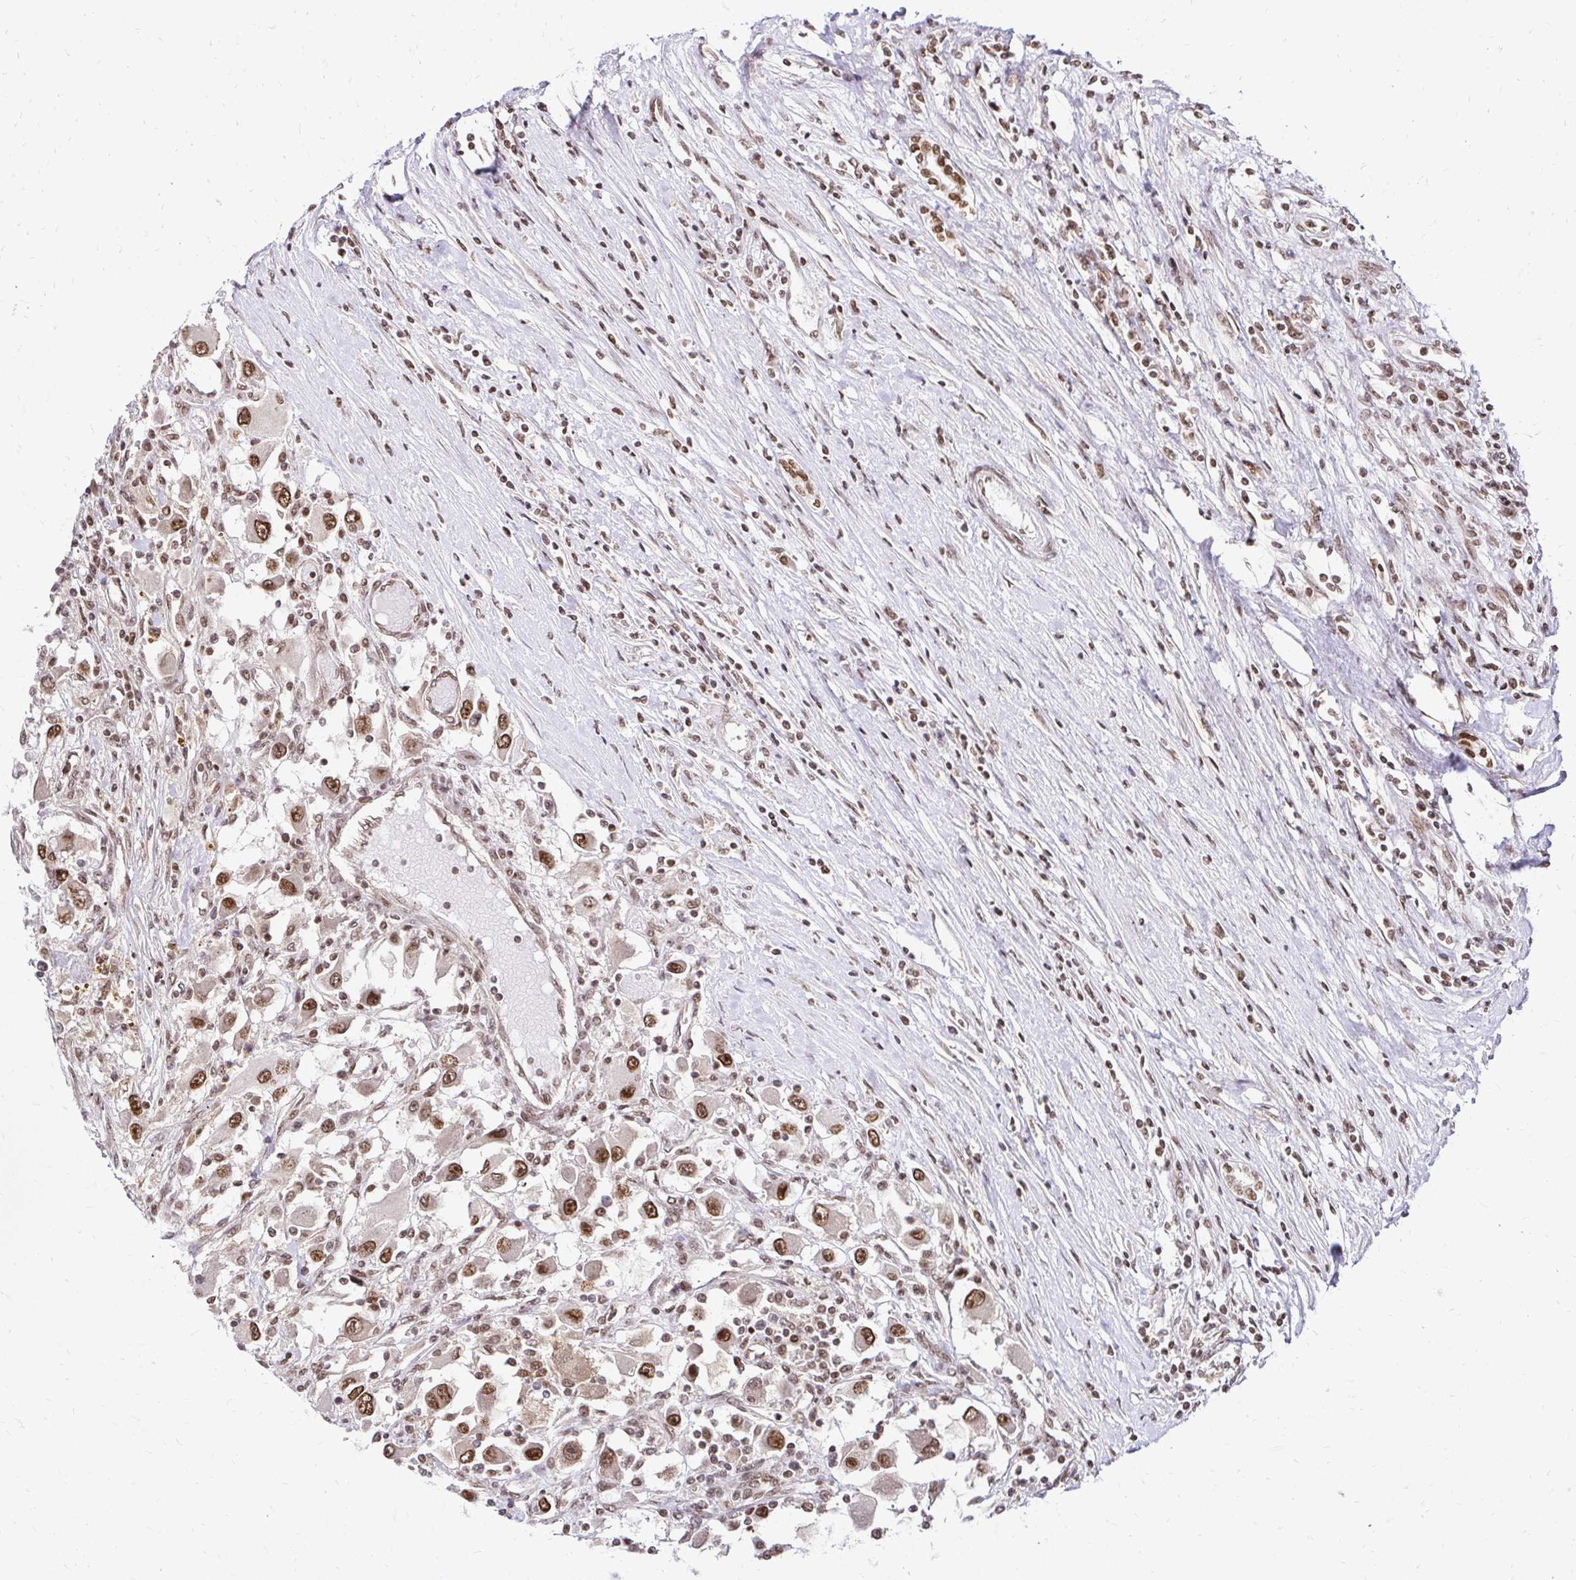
{"staining": {"intensity": "moderate", "quantity": ">75%", "location": "nuclear"}, "tissue": "renal cancer", "cell_type": "Tumor cells", "image_type": "cancer", "snomed": [{"axis": "morphology", "description": "Adenocarcinoma, NOS"}, {"axis": "topography", "description": "Kidney"}], "caption": "Tumor cells show moderate nuclear expression in about >75% of cells in renal cancer (adenocarcinoma). The staining is performed using DAB (3,3'-diaminobenzidine) brown chromogen to label protein expression. The nuclei are counter-stained blue using hematoxylin.", "gene": "GLYR1", "patient": {"sex": "female", "age": 67}}